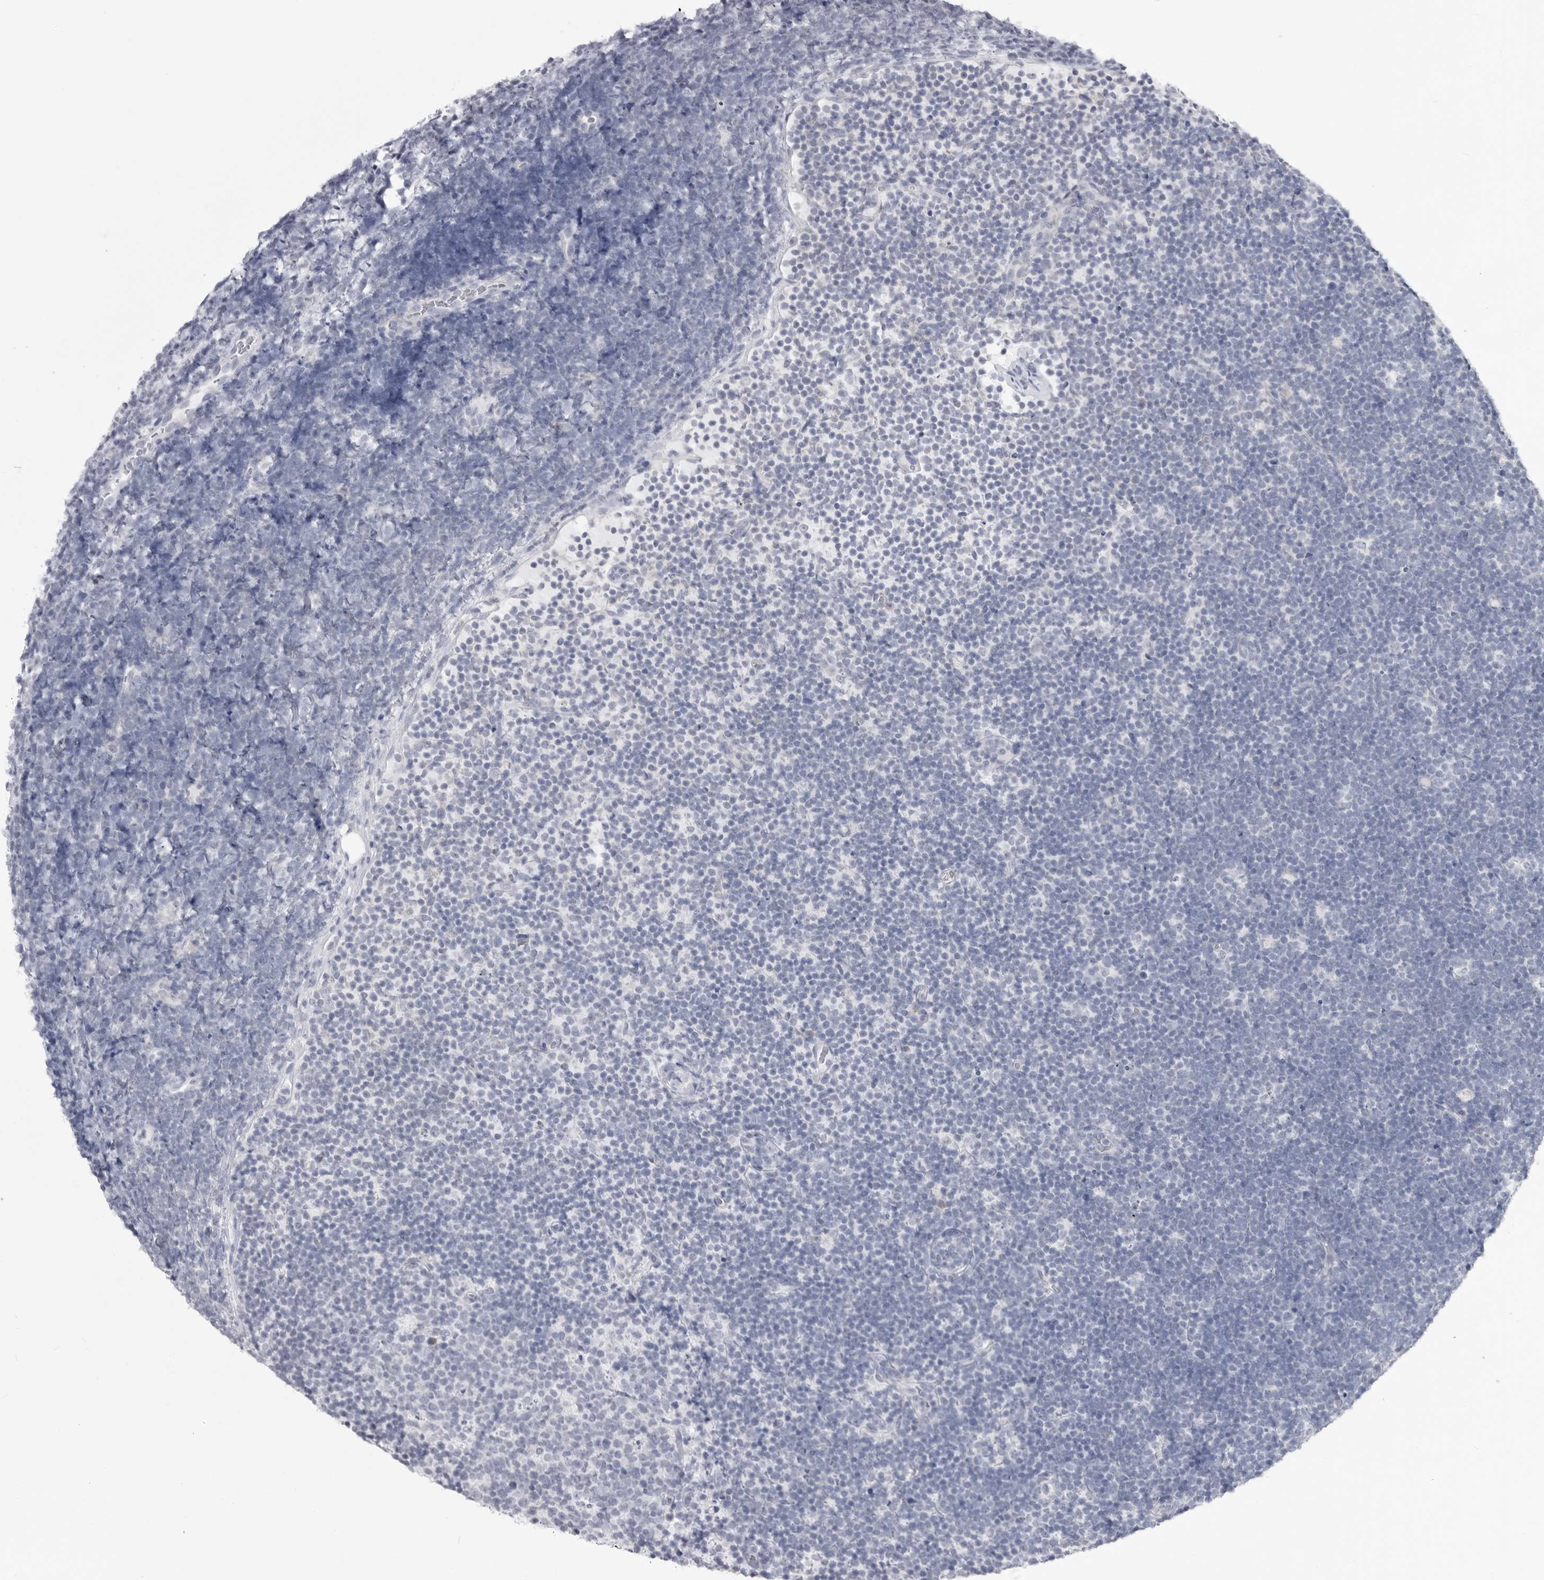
{"staining": {"intensity": "negative", "quantity": "none", "location": "none"}, "tissue": "lymphoma", "cell_type": "Tumor cells", "image_type": "cancer", "snomed": [{"axis": "morphology", "description": "Malignant lymphoma, non-Hodgkin's type, High grade"}, {"axis": "topography", "description": "Lymph node"}], "caption": "Lymphoma was stained to show a protein in brown. There is no significant expression in tumor cells. Nuclei are stained in blue.", "gene": "FH", "patient": {"sex": "male", "age": 13}}